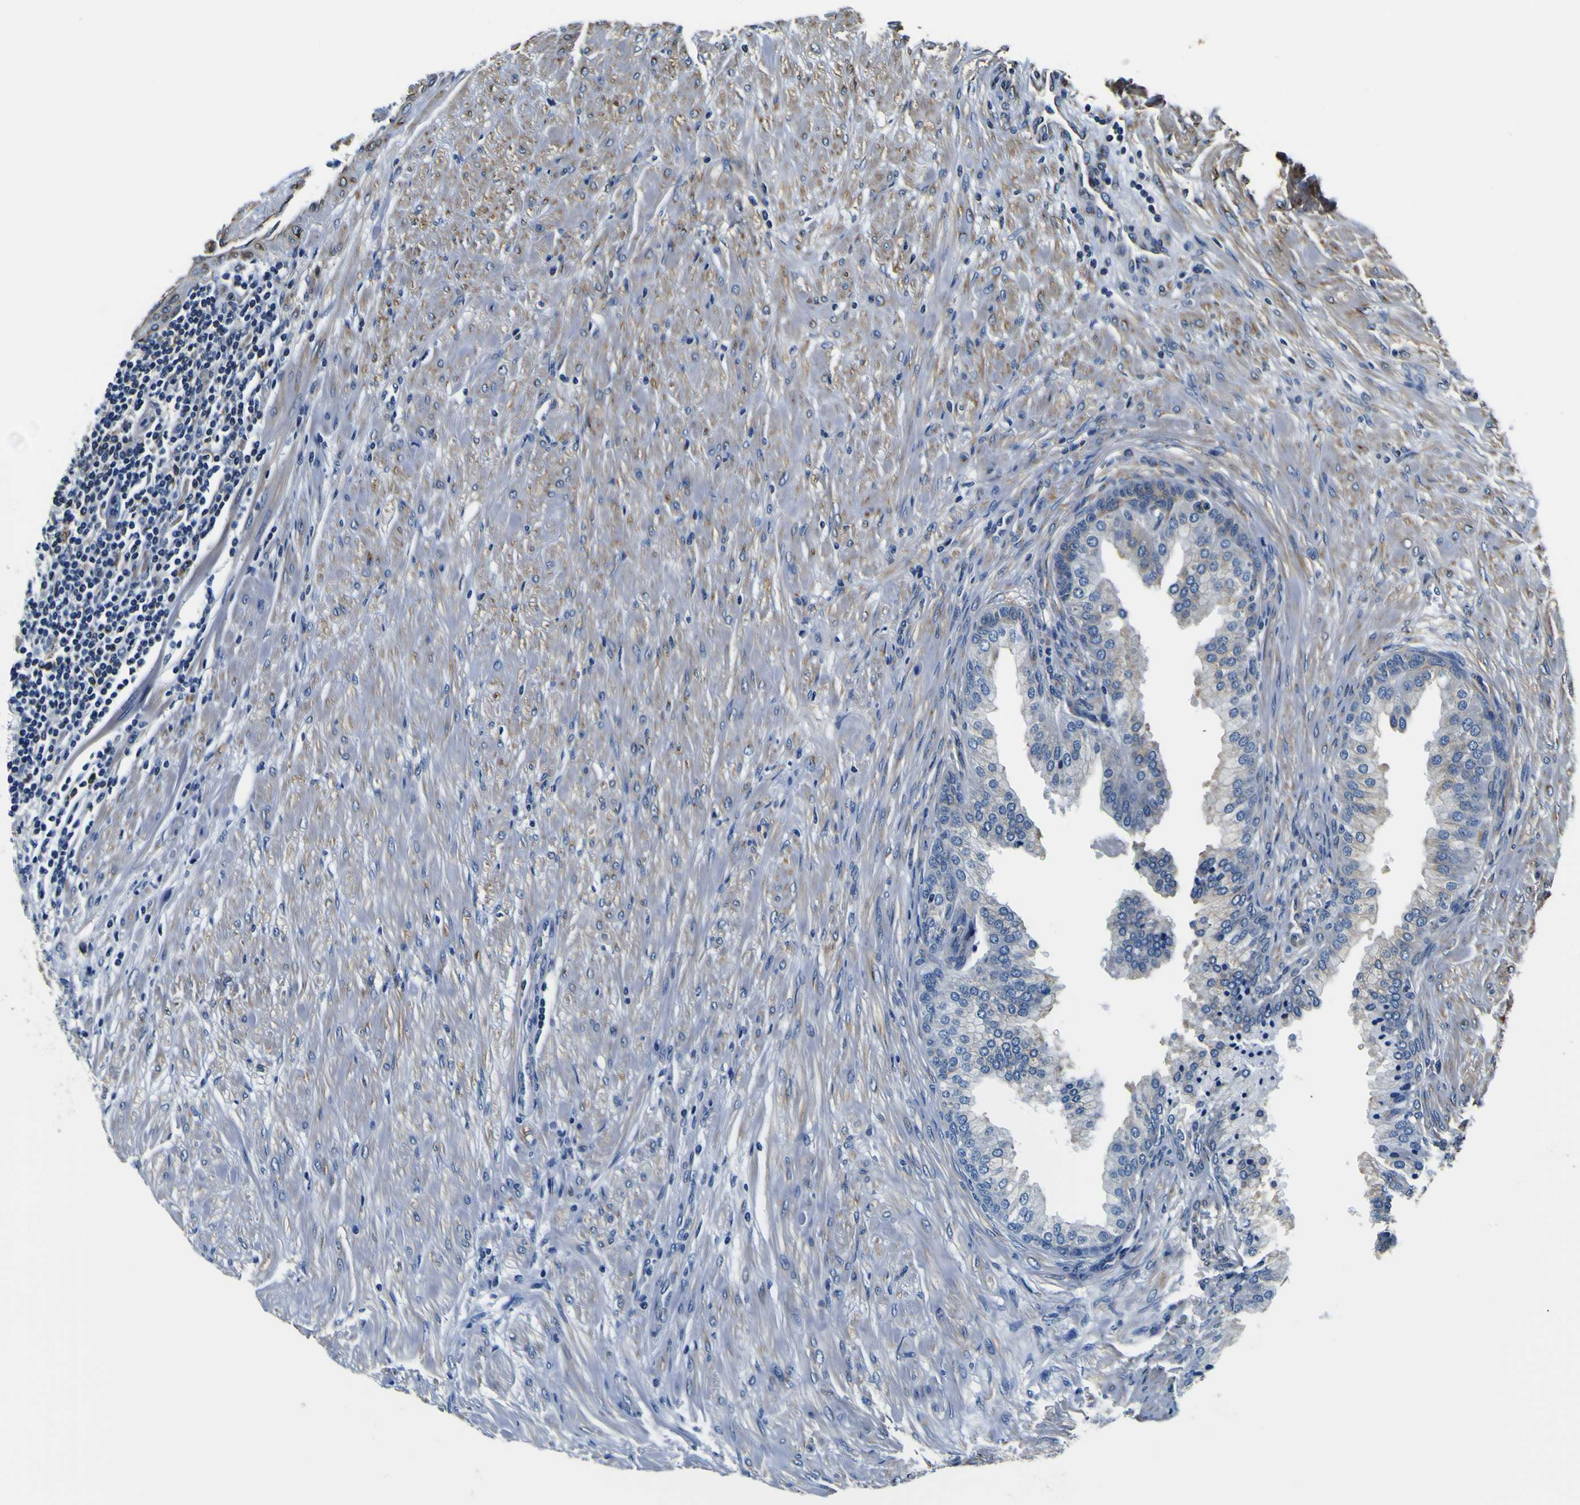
{"staining": {"intensity": "negative", "quantity": "none", "location": "none"}, "tissue": "prostate cancer", "cell_type": "Tumor cells", "image_type": "cancer", "snomed": [{"axis": "morphology", "description": "Adenocarcinoma, High grade"}, {"axis": "topography", "description": "Prostate"}], "caption": "There is no significant positivity in tumor cells of prostate high-grade adenocarcinoma.", "gene": "TUBA1B", "patient": {"sex": "male", "age": 59}}